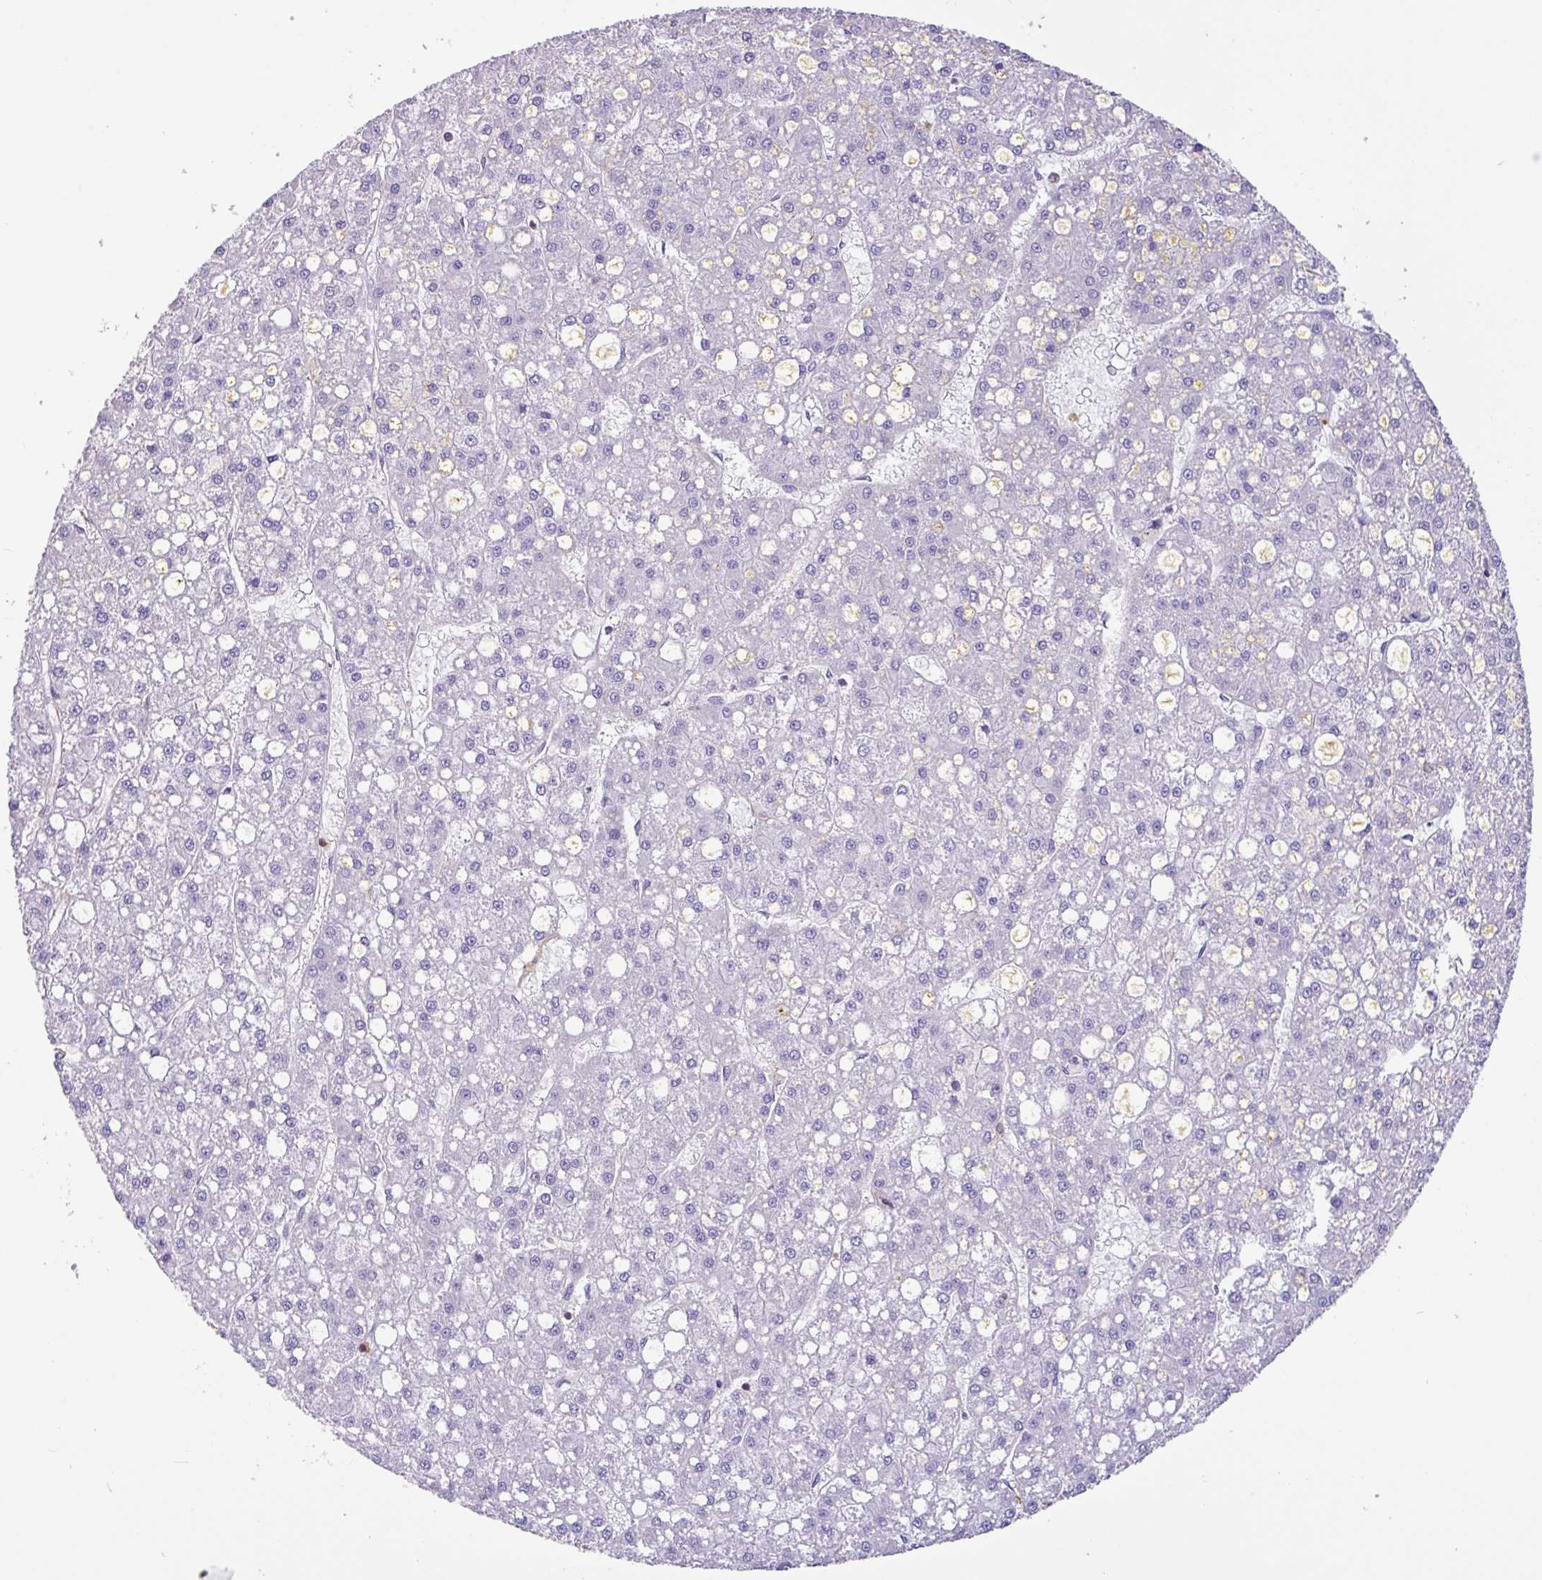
{"staining": {"intensity": "negative", "quantity": "none", "location": "none"}, "tissue": "liver cancer", "cell_type": "Tumor cells", "image_type": "cancer", "snomed": [{"axis": "morphology", "description": "Carcinoma, Hepatocellular, NOS"}, {"axis": "topography", "description": "Liver"}], "caption": "Liver cancer (hepatocellular carcinoma) stained for a protein using IHC exhibits no expression tumor cells.", "gene": "PPP1R18", "patient": {"sex": "male", "age": 67}}